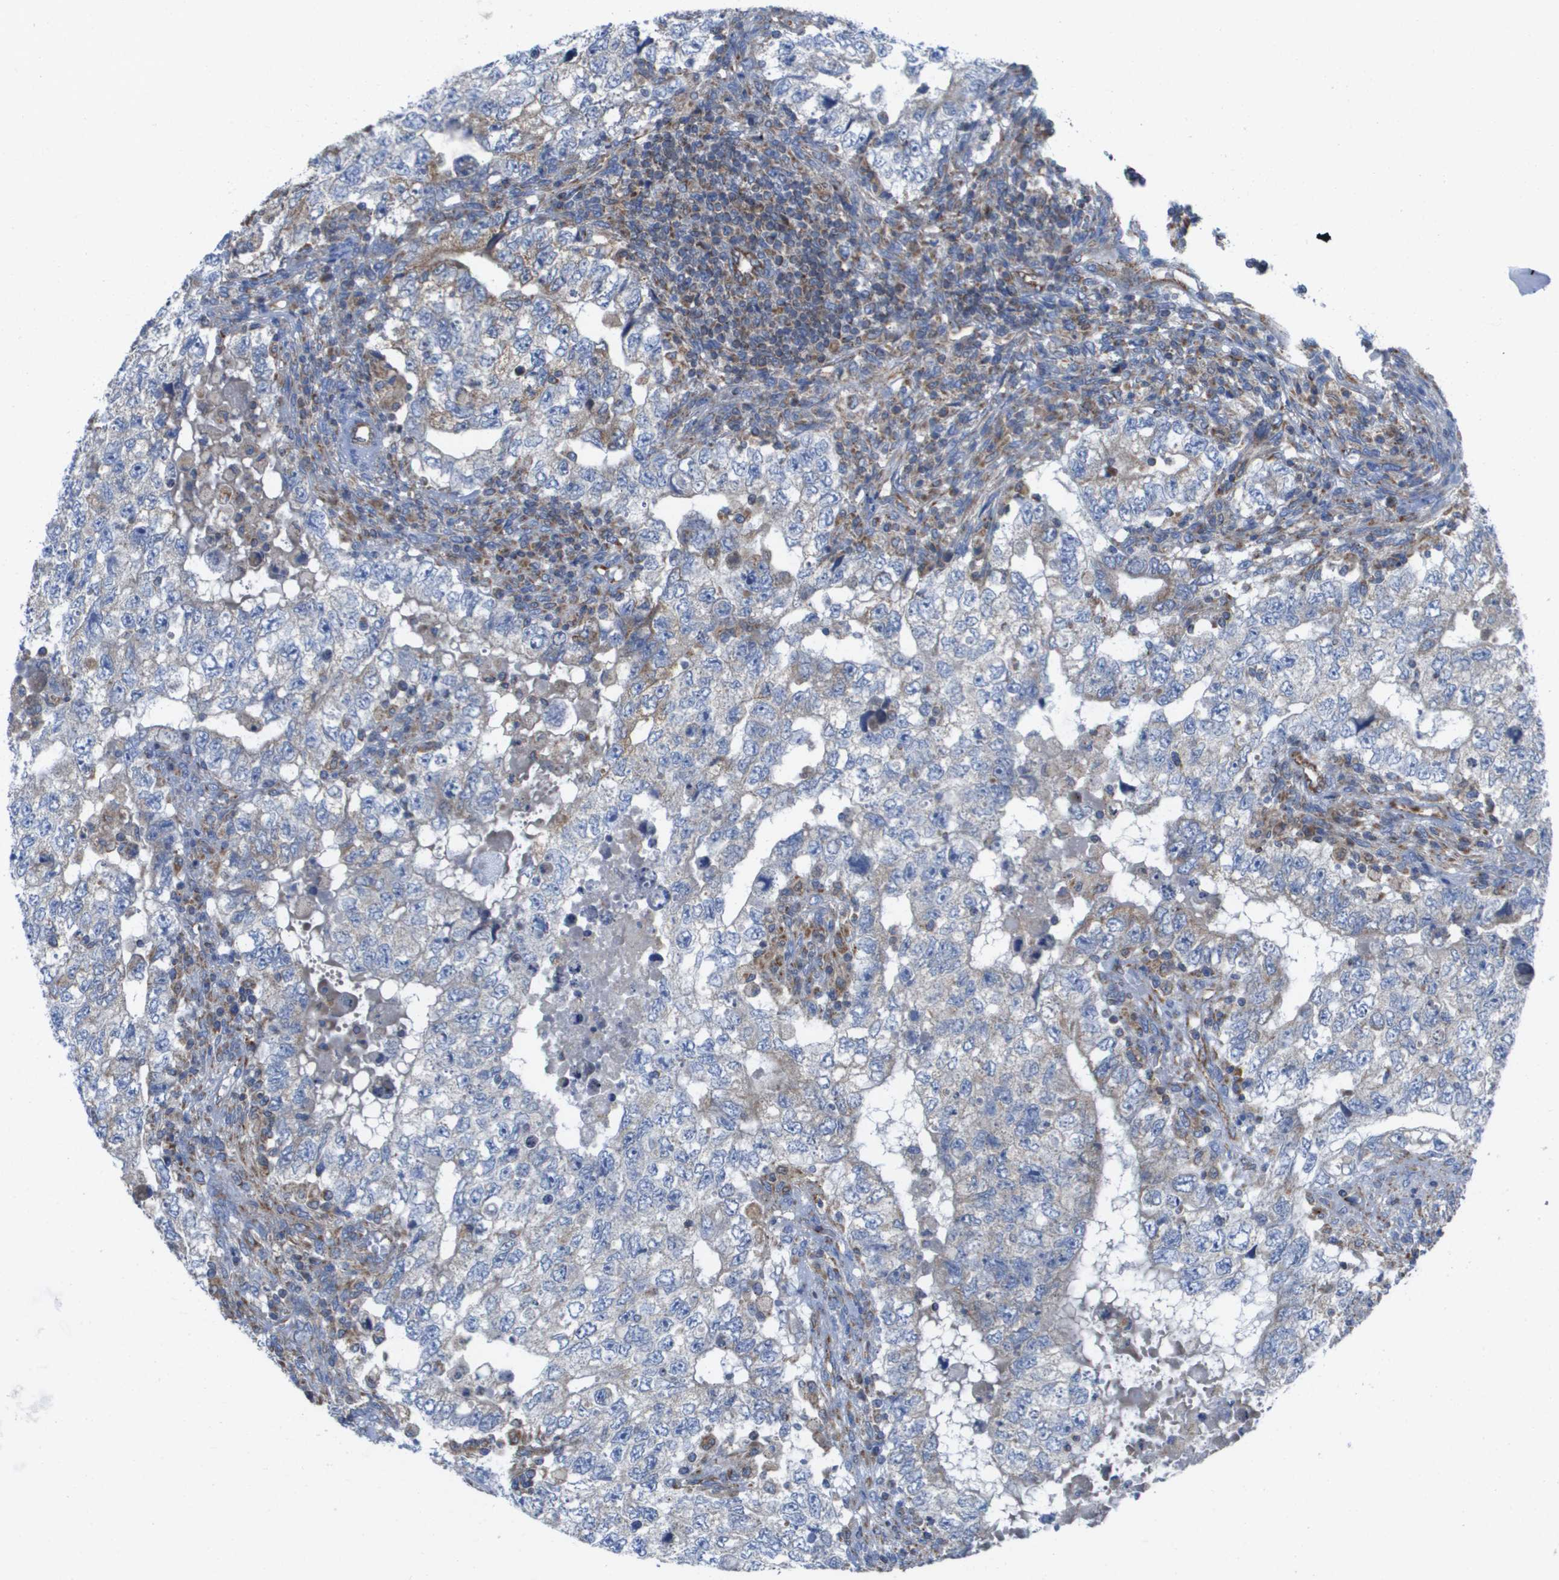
{"staining": {"intensity": "negative", "quantity": "none", "location": "none"}, "tissue": "testis cancer", "cell_type": "Tumor cells", "image_type": "cancer", "snomed": [{"axis": "morphology", "description": "Carcinoma, Embryonal, NOS"}, {"axis": "topography", "description": "Testis"}], "caption": "IHC of embryonal carcinoma (testis) reveals no expression in tumor cells. Nuclei are stained in blue.", "gene": "FIS1", "patient": {"sex": "male", "age": 36}}